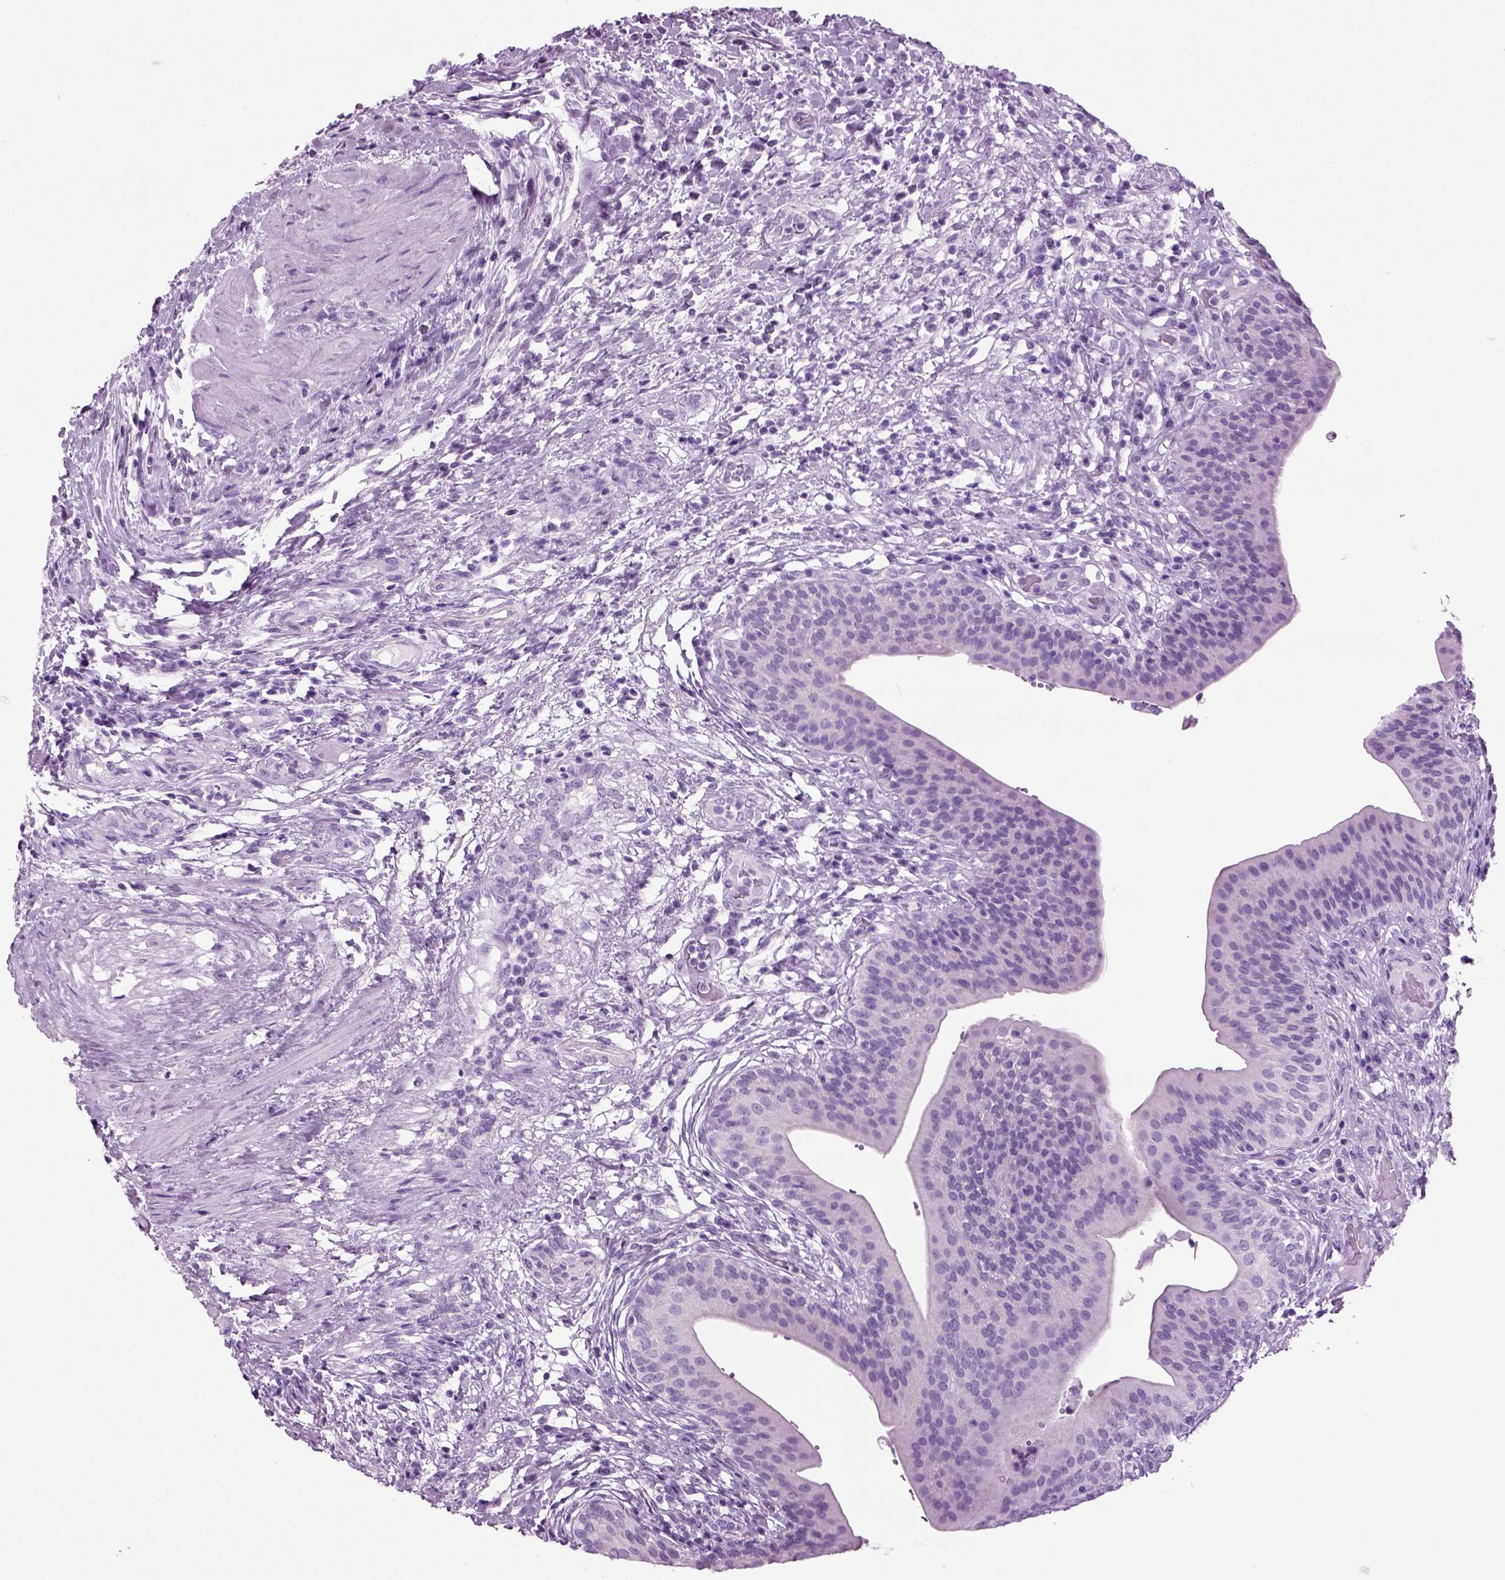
{"staining": {"intensity": "negative", "quantity": "none", "location": "none"}, "tissue": "urinary bladder", "cell_type": "Urothelial cells", "image_type": "normal", "snomed": [{"axis": "morphology", "description": "Normal tissue, NOS"}, {"axis": "topography", "description": "Urinary bladder"}], "caption": "This is an immunohistochemistry image of normal urinary bladder. There is no staining in urothelial cells.", "gene": "CD109", "patient": {"sex": "male", "age": 66}}